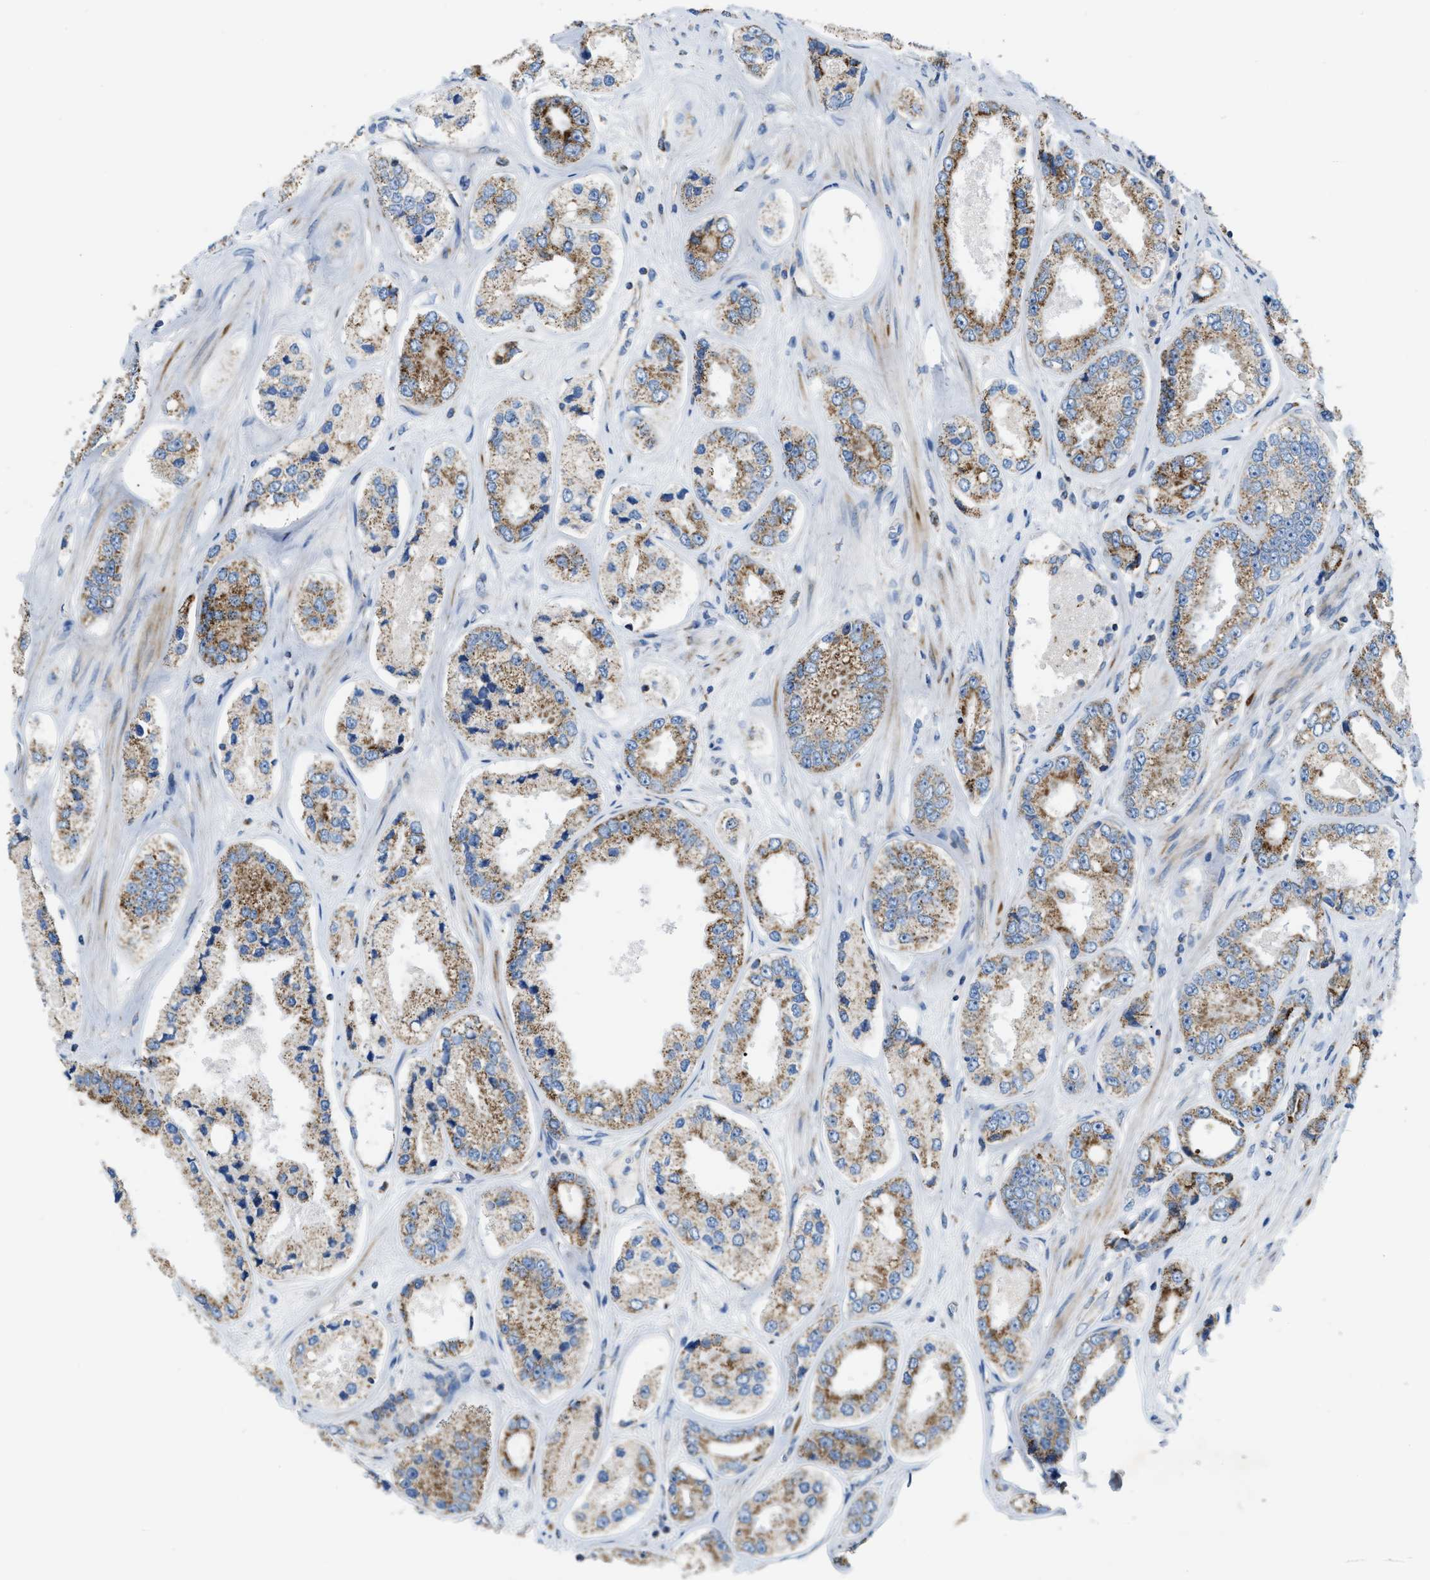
{"staining": {"intensity": "moderate", "quantity": ">75%", "location": "cytoplasmic/membranous"}, "tissue": "prostate cancer", "cell_type": "Tumor cells", "image_type": "cancer", "snomed": [{"axis": "morphology", "description": "Adenocarcinoma, High grade"}, {"axis": "topography", "description": "Prostate"}], "caption": "DAB immunohistochemical staining of prostate cancer reveals moderate cytoplasmic/membranous protein expression in about >75% of tumor cells. Ihc stains the protein of interest in brown and the nuclei are stained blue.", "gene": "JADE1", "patient": {"sex": "male", "age": 61}}